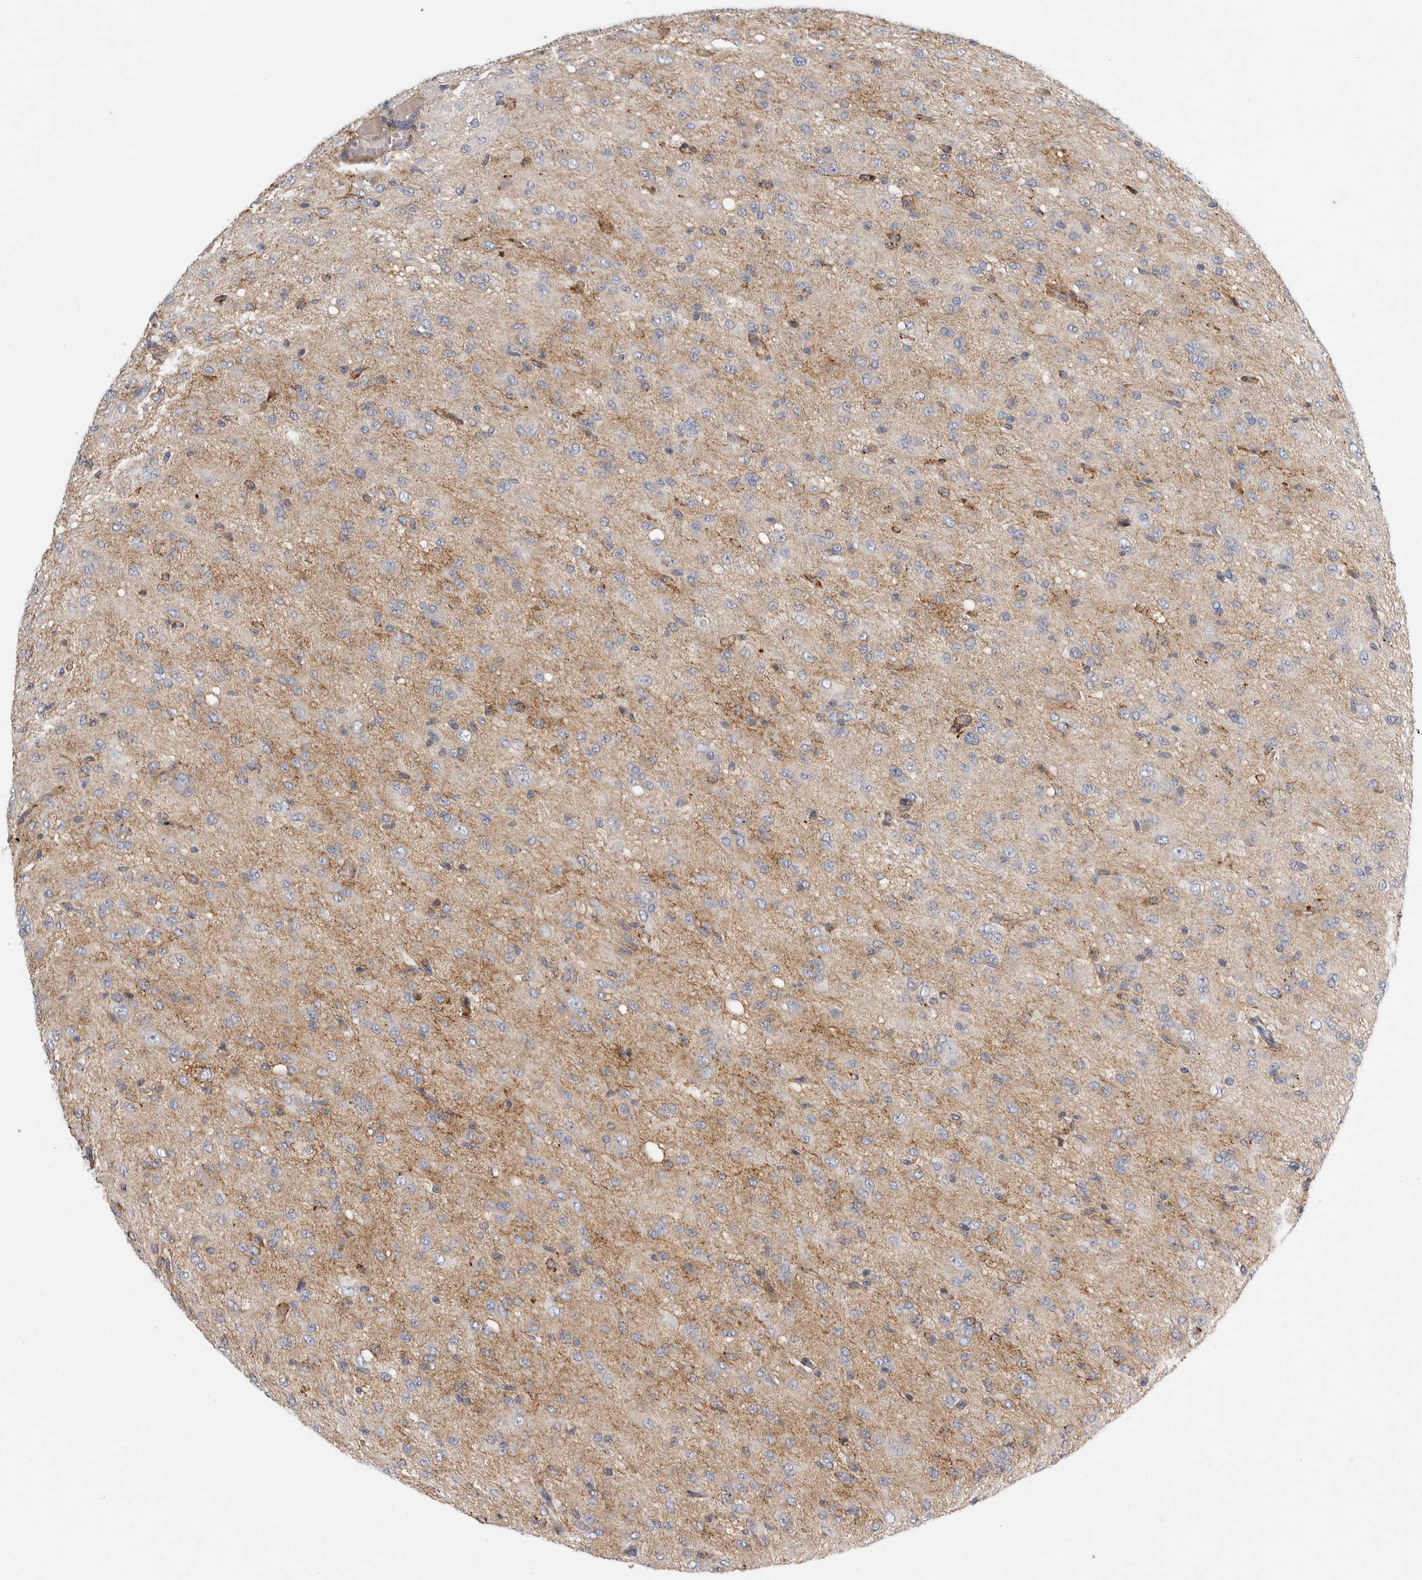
{"staining": {"intensity": "moderate", "quantity": "<25%", "location": "cytoplasmic/membranous"}, "tissue": "glioma", "cell_type": "Tumor cells", "image_type": "cancer", "snomed": [{"axis": "morphology", "description": "Glioma, malignant, High grade"}, {"axis": "topography", "description": "Brain"}], "caption": "Immunohistochemistry (DAB (3,3'-diaminobenzidine)) staining of human glioma shows moderate cytoplasmic/membranous protein staining in about <25% of tumor cells.", "gene": "SDC3", "patient": {"sex": "female", "age": 59}}